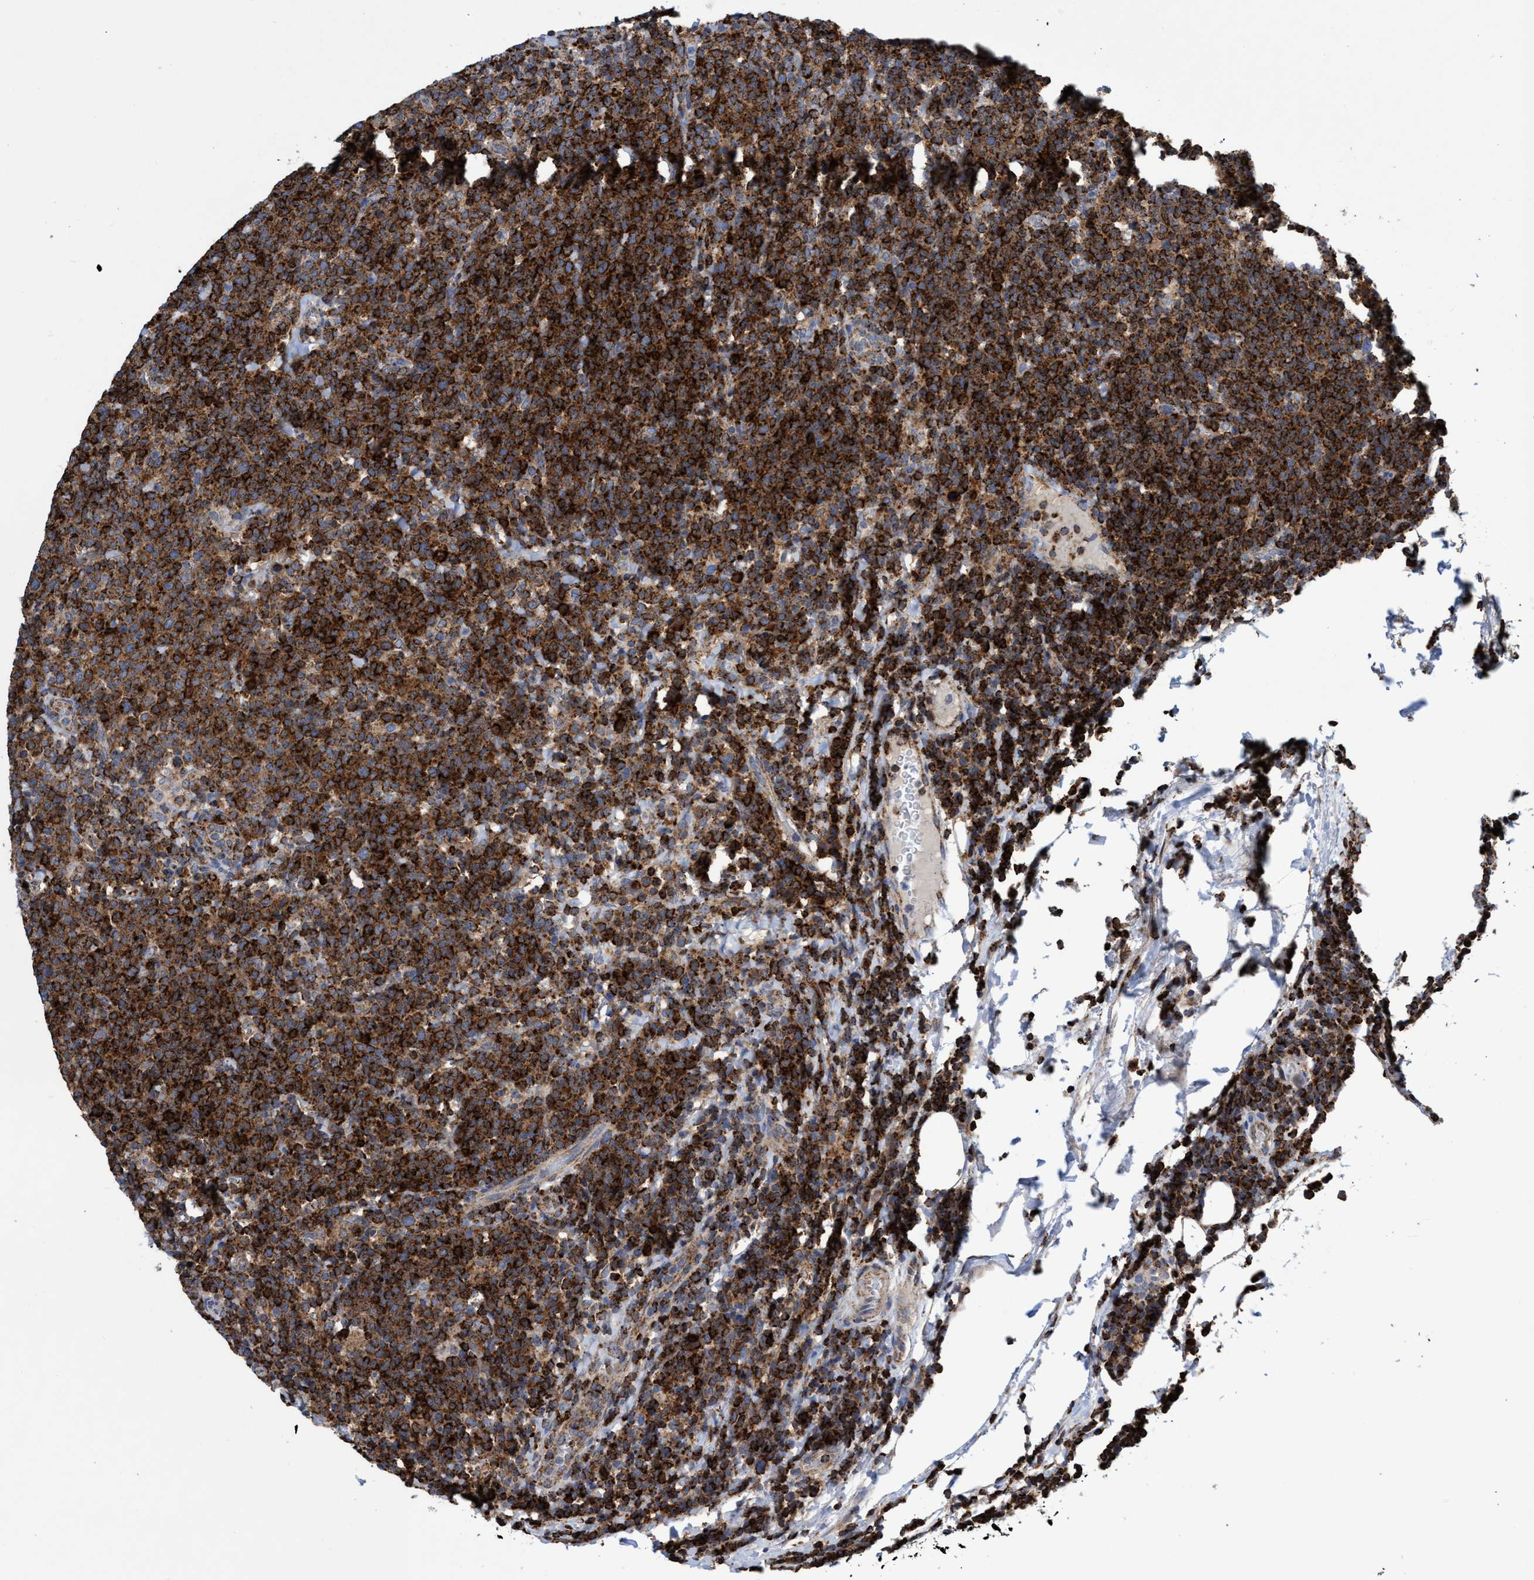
{"staining": {"intensity": "strong", "quantity": ">75%", "location": "cytoplasmic/membranous"}, "tissue": "lymphoma", "cell_type": "Tumor cells", "image_type": "cancer", "snomed": [{"axis": "morphology", "description": "Malignant lymphoma, non-Hodgkin's type, High grade"}, {"axis": "topography", "description": "Lymph node"}], "caption": "Immunohistochemistry (IHC) of human lymphoma shows high levels of strong cytoplasmic/membranous staining in approximately >75% of tumor cells.", "gene": "CRYZ", "patient": {"sex": "male", "age": 61}}